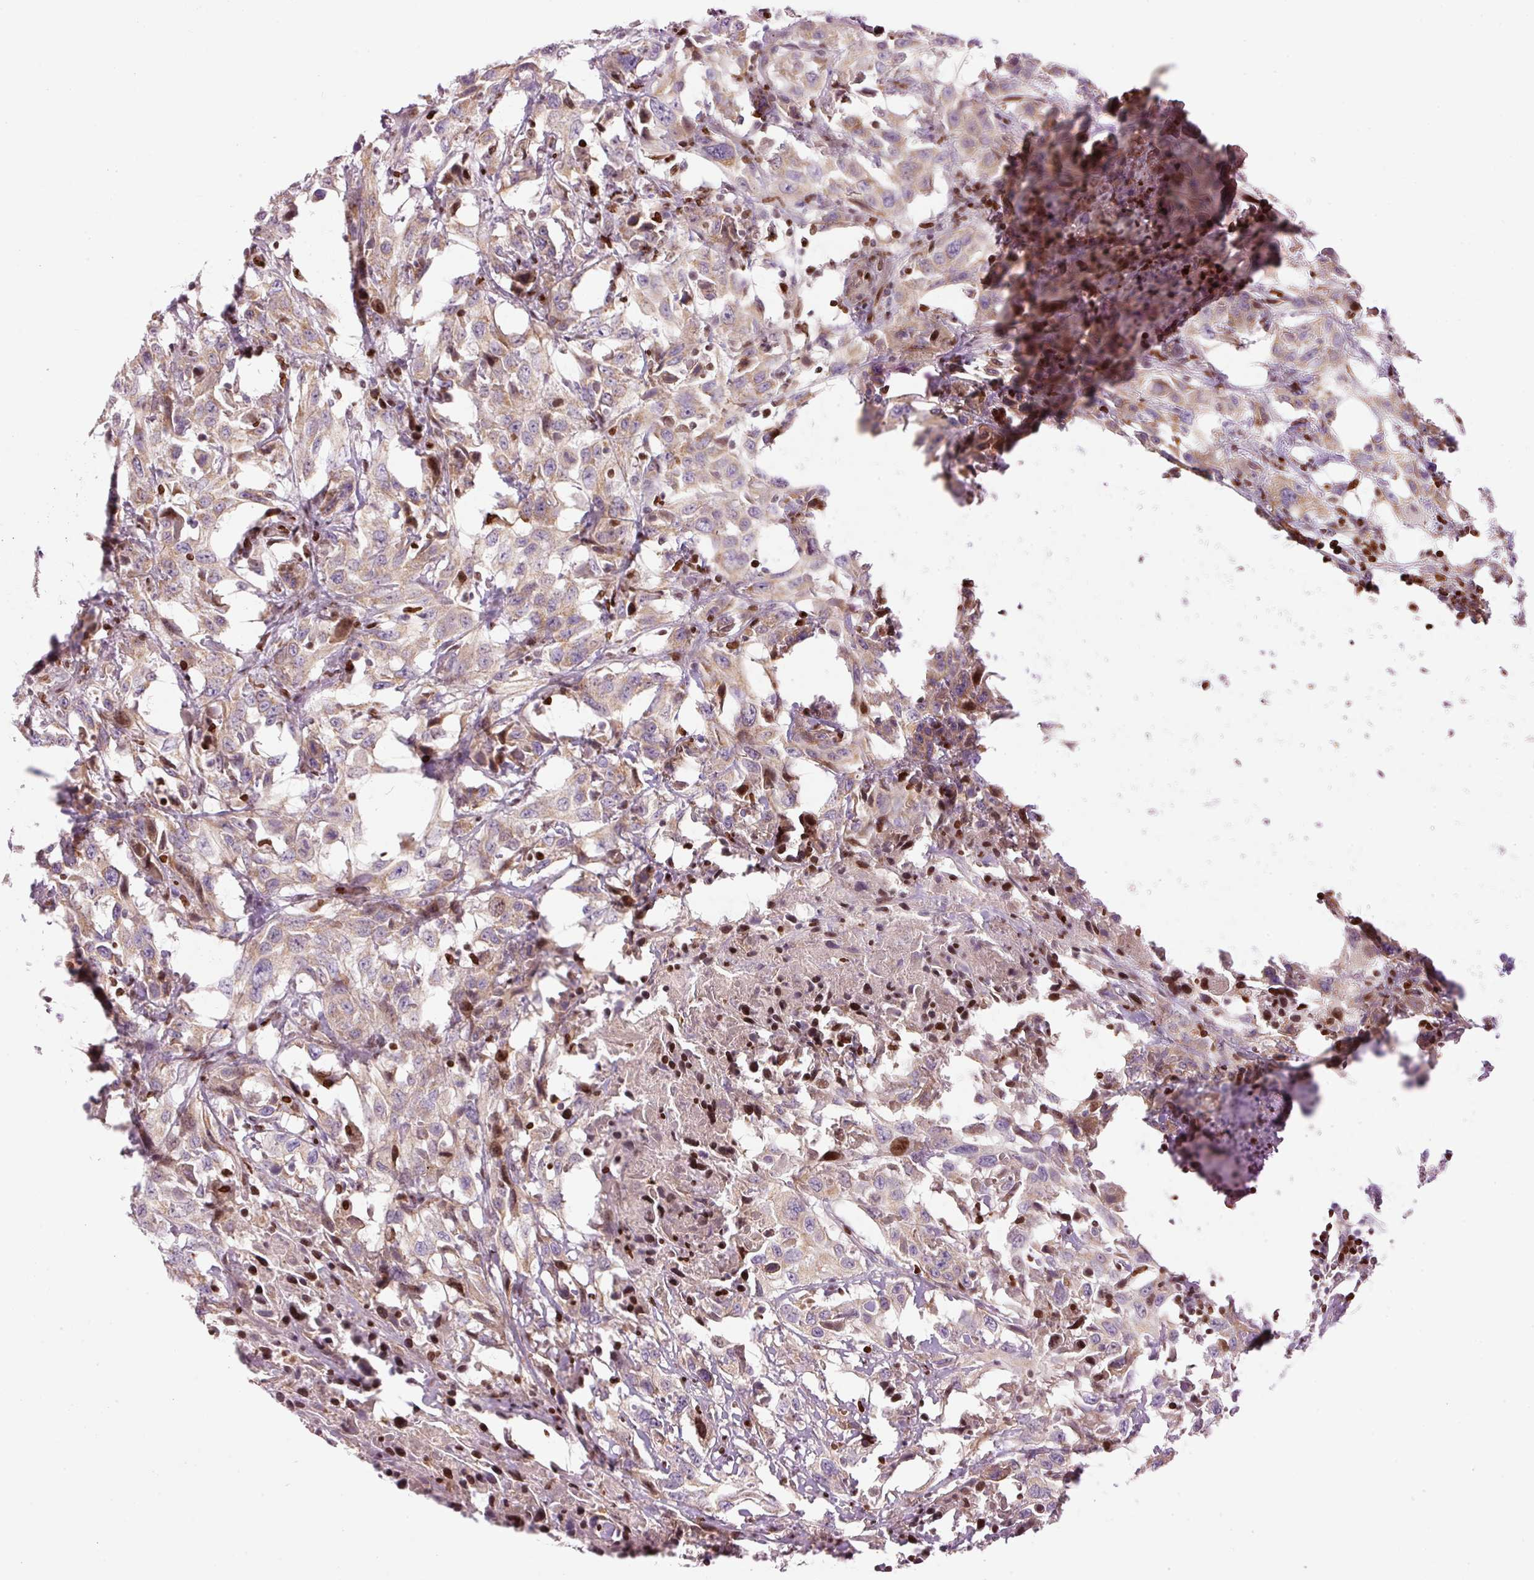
{"staining": {"intensity": "weak", "quantity": "25%-75%", "location": "cytoplasmic/membranous"}, "tissue": "urothelial cancer", "cell_type": "Tumor cells", "image_type": "cancer", "snomed": [{"axis": "morphology", "description": "Urothelial carcinoma, High grade"}, {"axis": "topography", "description": "Urinary bladder"}], "caption": "High-grade urothelial carcinoma stained for a protein (brown) reveals weak cytoplasmic/membranous positive expression in about 25%-75% of tumor cells.", "gene": "TMEM8B", "patient": {"sex": "male", "age": 61}}